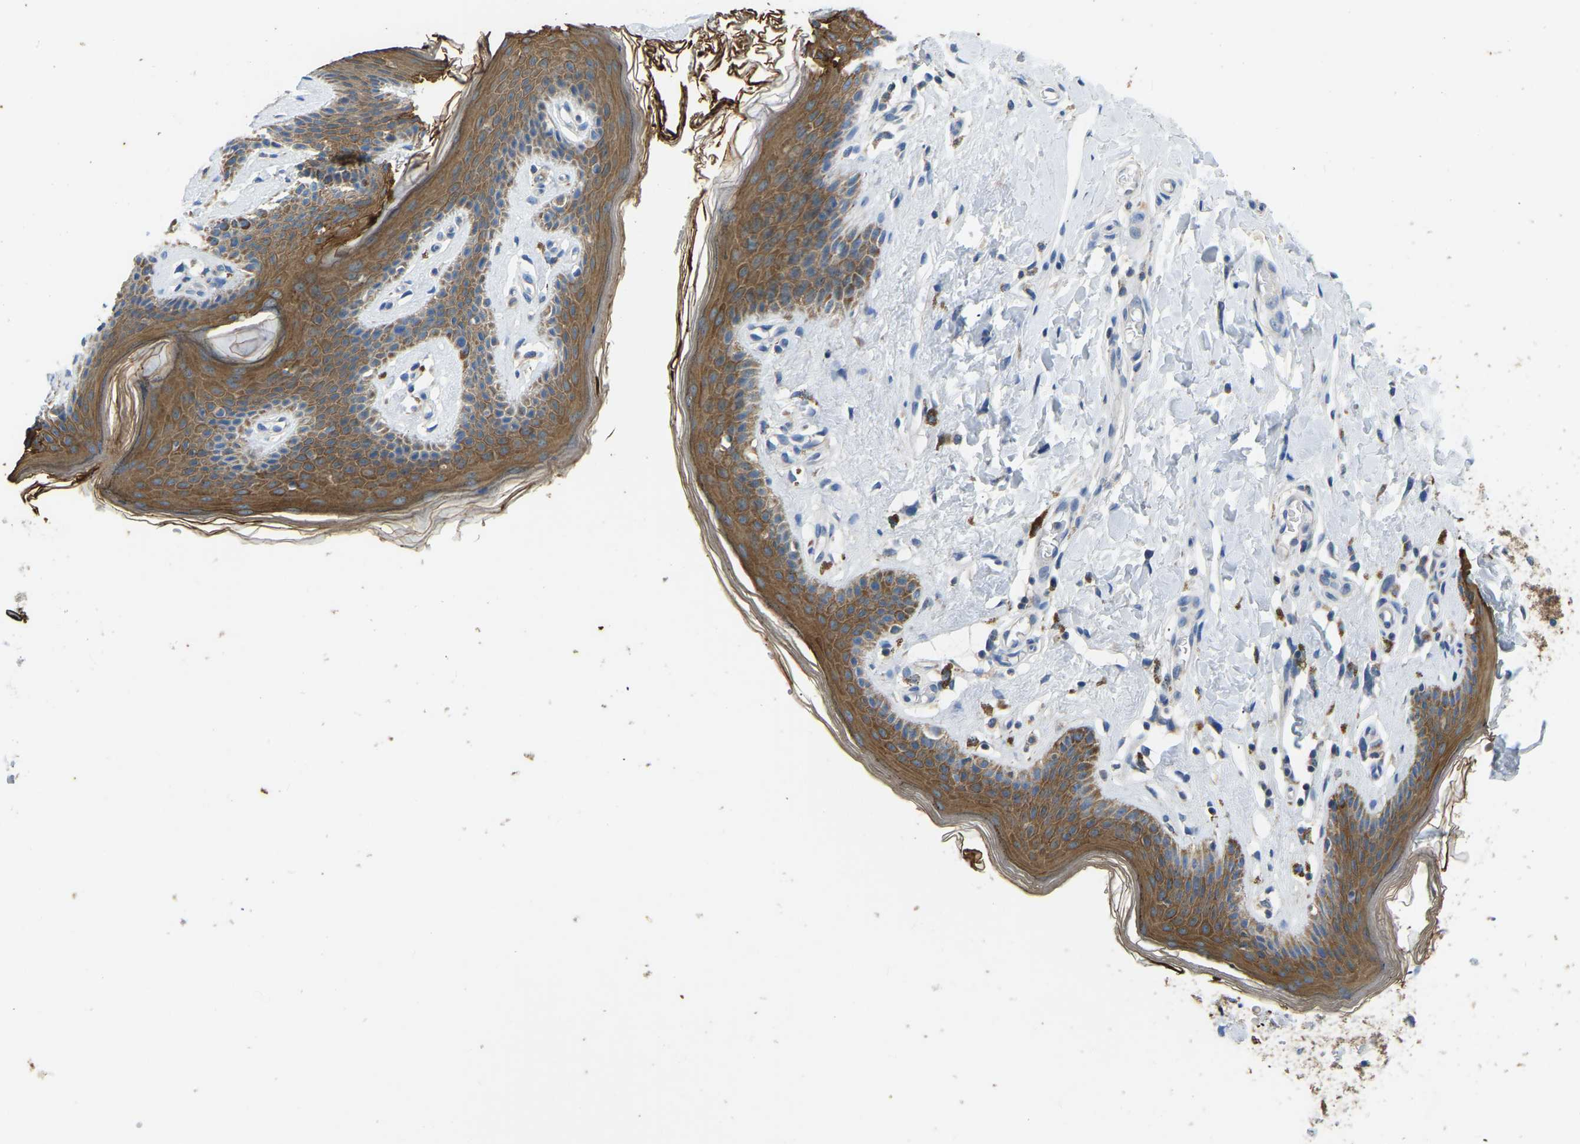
{"staining": {"intensity": "strong", "quantity": ">75%", "location": "cytoplasmic/membranous"}, "tissue": "skin", "cell_type": "Epidermal cells", "image_type": "normal", "snomed": [{"axis": "morphology", "description": "Normal tissue, NOS"}, {"axis": "topography", "description": "Vulva"}], "caption": "Unremarkable skin demonstrates strong cytoplasmic/membranous expression in approximately >75% of epidermal cells.", "gene": "ZNF200", "patient": {"sex": "female", "age": 66}}